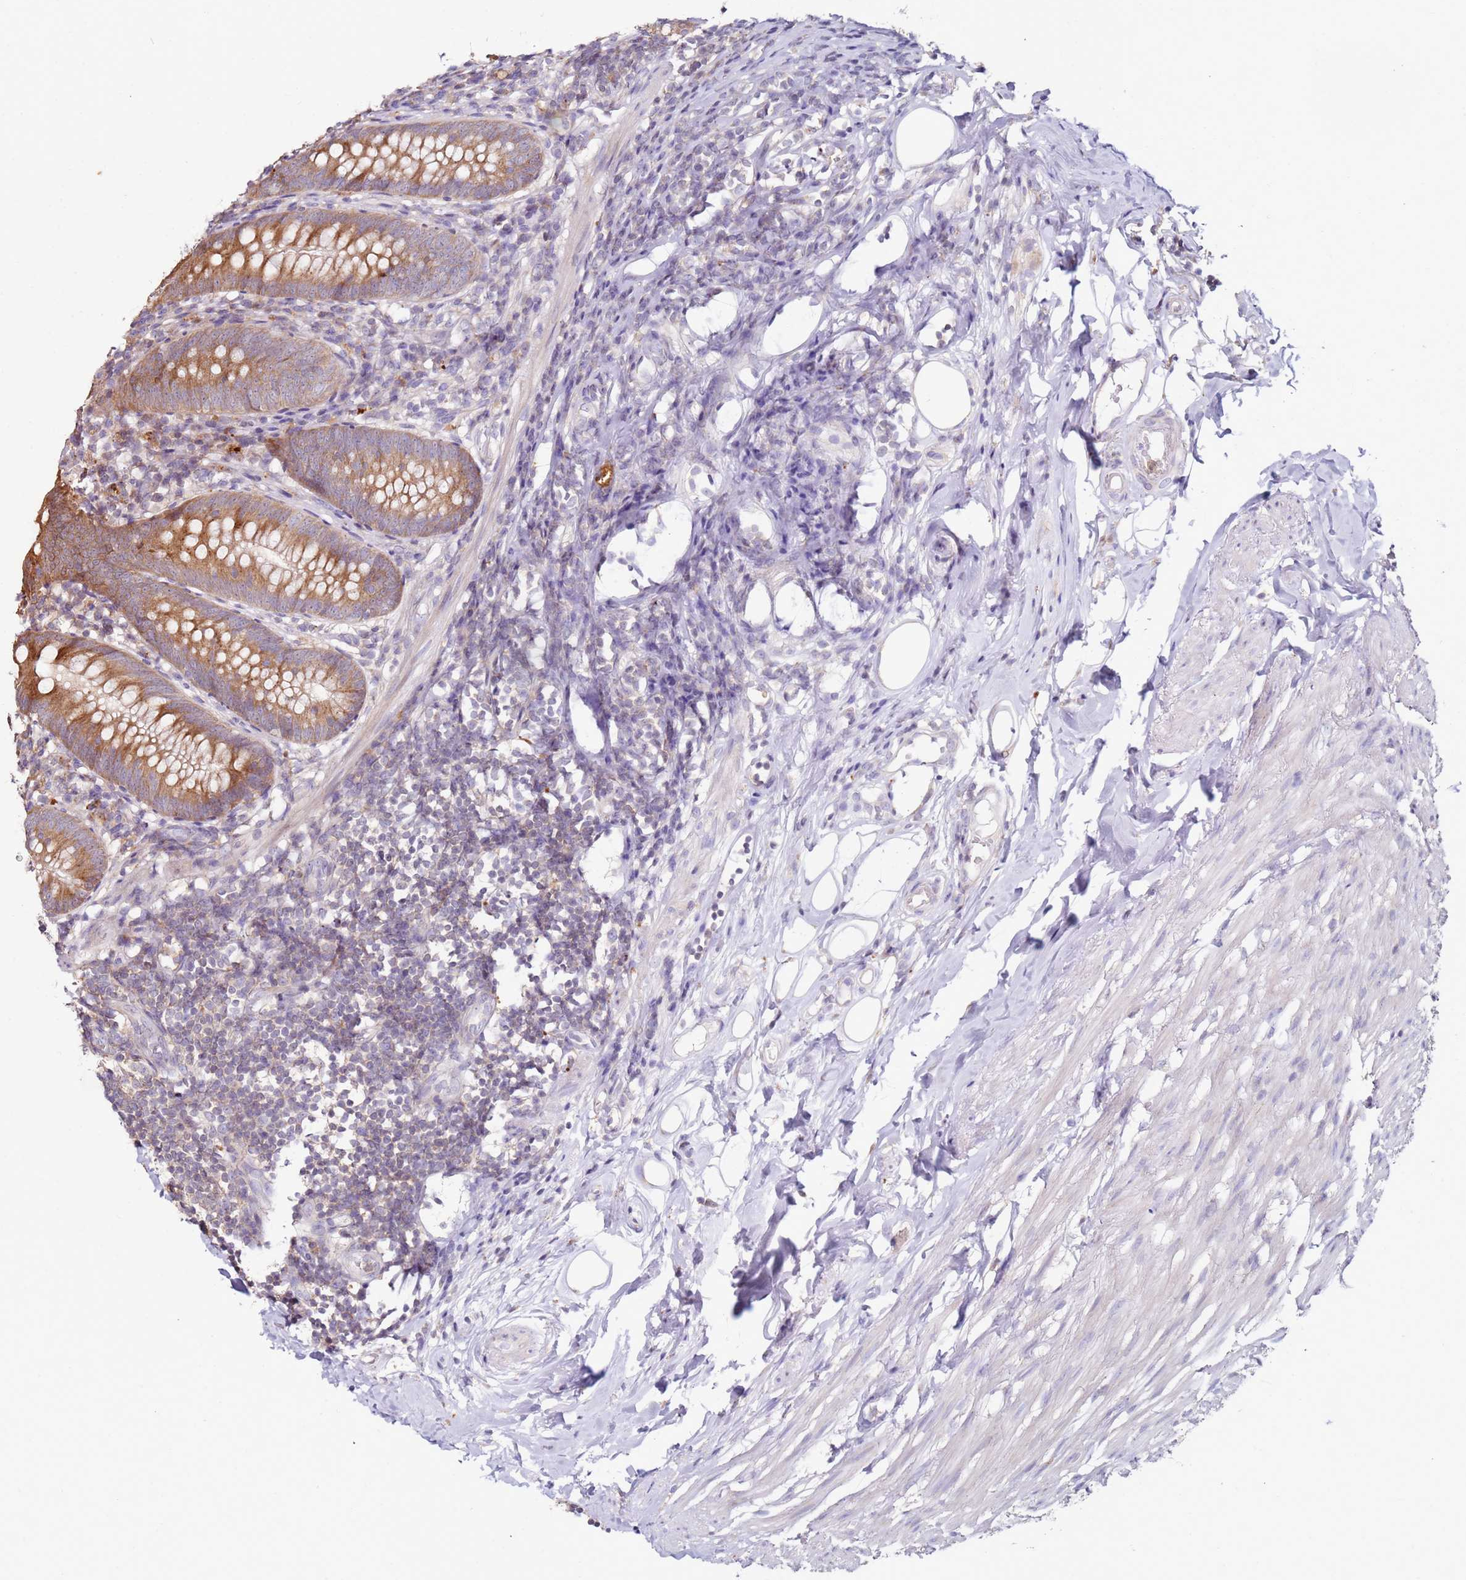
{"staining": {"intensity": "moderate", "quantity": ">75%", "location": "cytoplasmic/membranous"}, "tissue": "appendix", "cell_type": "Glandular cells", "image_type": "normal", "snomed": [{"axis": "morphology", "description": "Normal tissue, NOS"}, {"axis": "topography", "description": "Appendix"}], "caption": "Protein positivity by IHC reveals moderate cytoplasmic/membranous staining in approximately >75% of glandular cells in unremarkable appendix.", "gene": "CNOT9", "patient": {"sex": "female", "age": 62}}